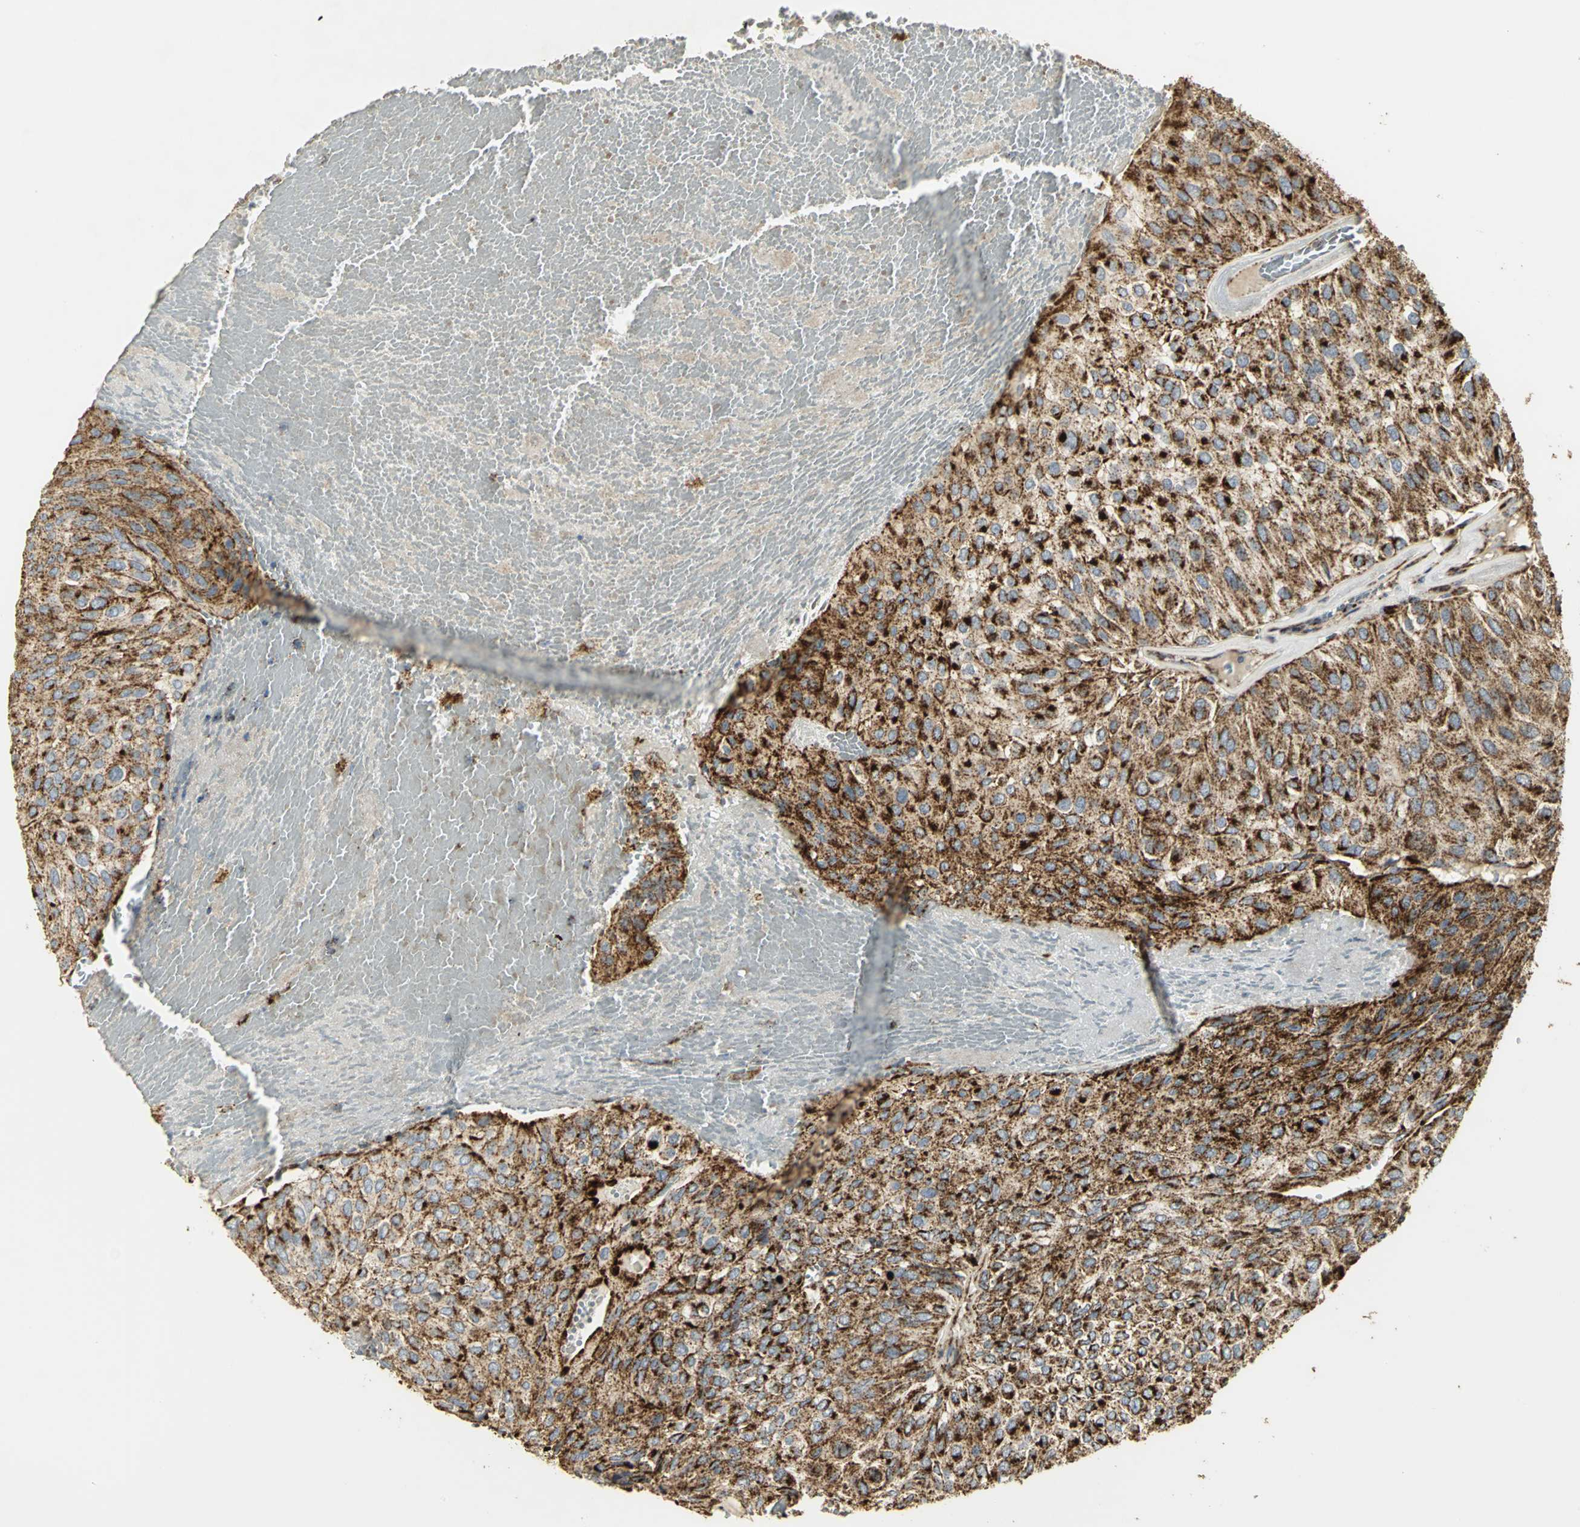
{"staining": {"intensity": "strong", "quantity": ">75%", "location": "cytoplasmic/membranous"}, "tissue": "urothelial cancer", "cell_type": "Tumor cells", "image_type": "cancer", "snomed": [{"axis": "morphology", "description": "Urothelial carcinoma, High grade"}, {"axis": "topography", "description": "Urinary bladder"}], "caption": "Urothelial cancer was stained to show a protein in brown. There is high levels of strong cytoplasmic/membranous staining in approximately >75% of tumor cells. The staining was performed using DAB (3,3'-diaminobenzidine), with brown indicating positive protein expression. Nuclei are stained blue with hematoxylin.", "gene": "VDAC1", "patient": {"sex": "male", "age": 66}}